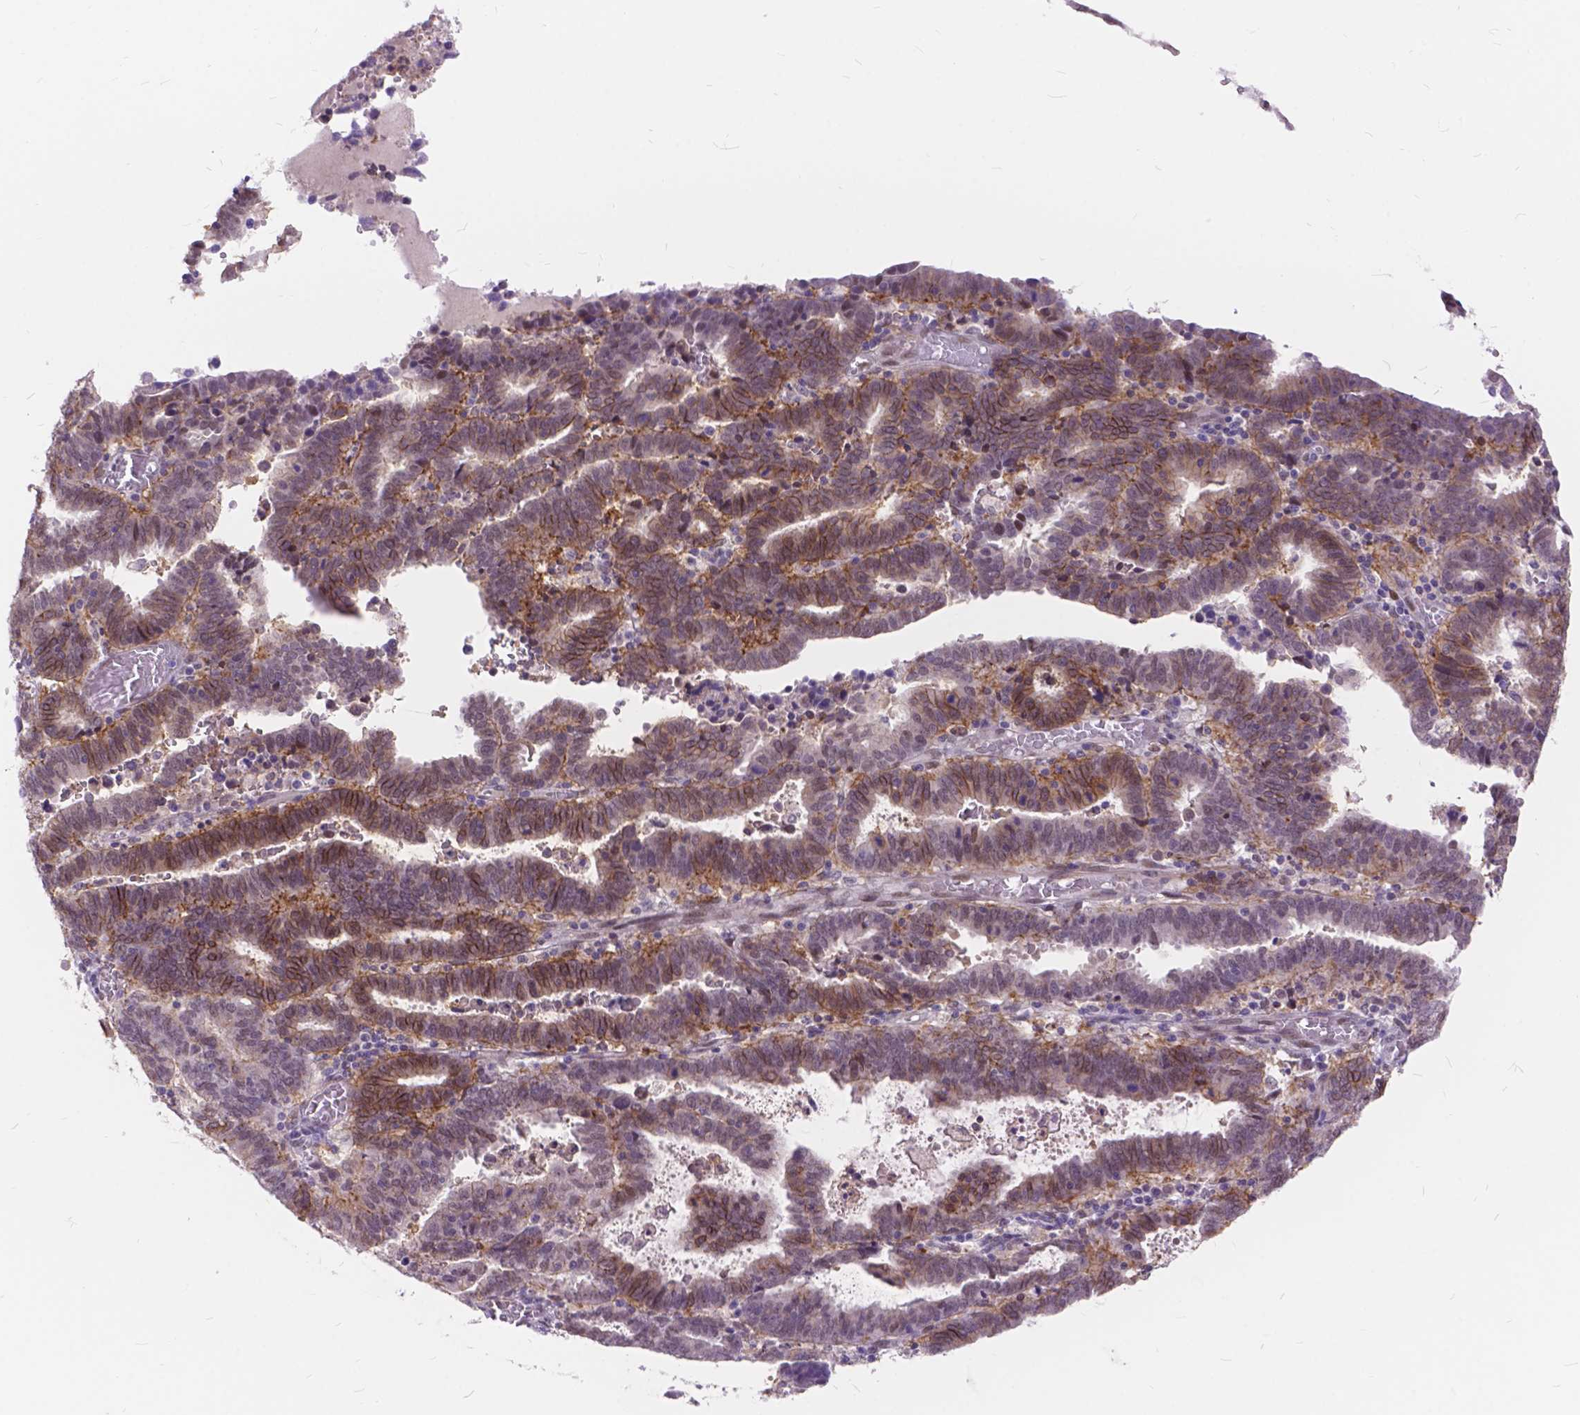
{"staining": {"intensity": "moderate", "quantity": ">75%", "location": "cytoplasmic/membranous"}, "tissue": "endometrial cancer", "cell_type": "Tumor cells", "image_type": "cancer", "snomed": [{"axis": "morphology", "description": "Adenocarcinoma, NOS"}, {"axis": "topography", "description": "Uterus"}], "caption": "Immunohistochemical staining of human endometrial cancer displays medium levels of moderate cytoplasmic/membranous expression in approximately >75% of tumor cells.", "gene": "MAN2C1", "patient": {"sex": "female", "age": 83}}